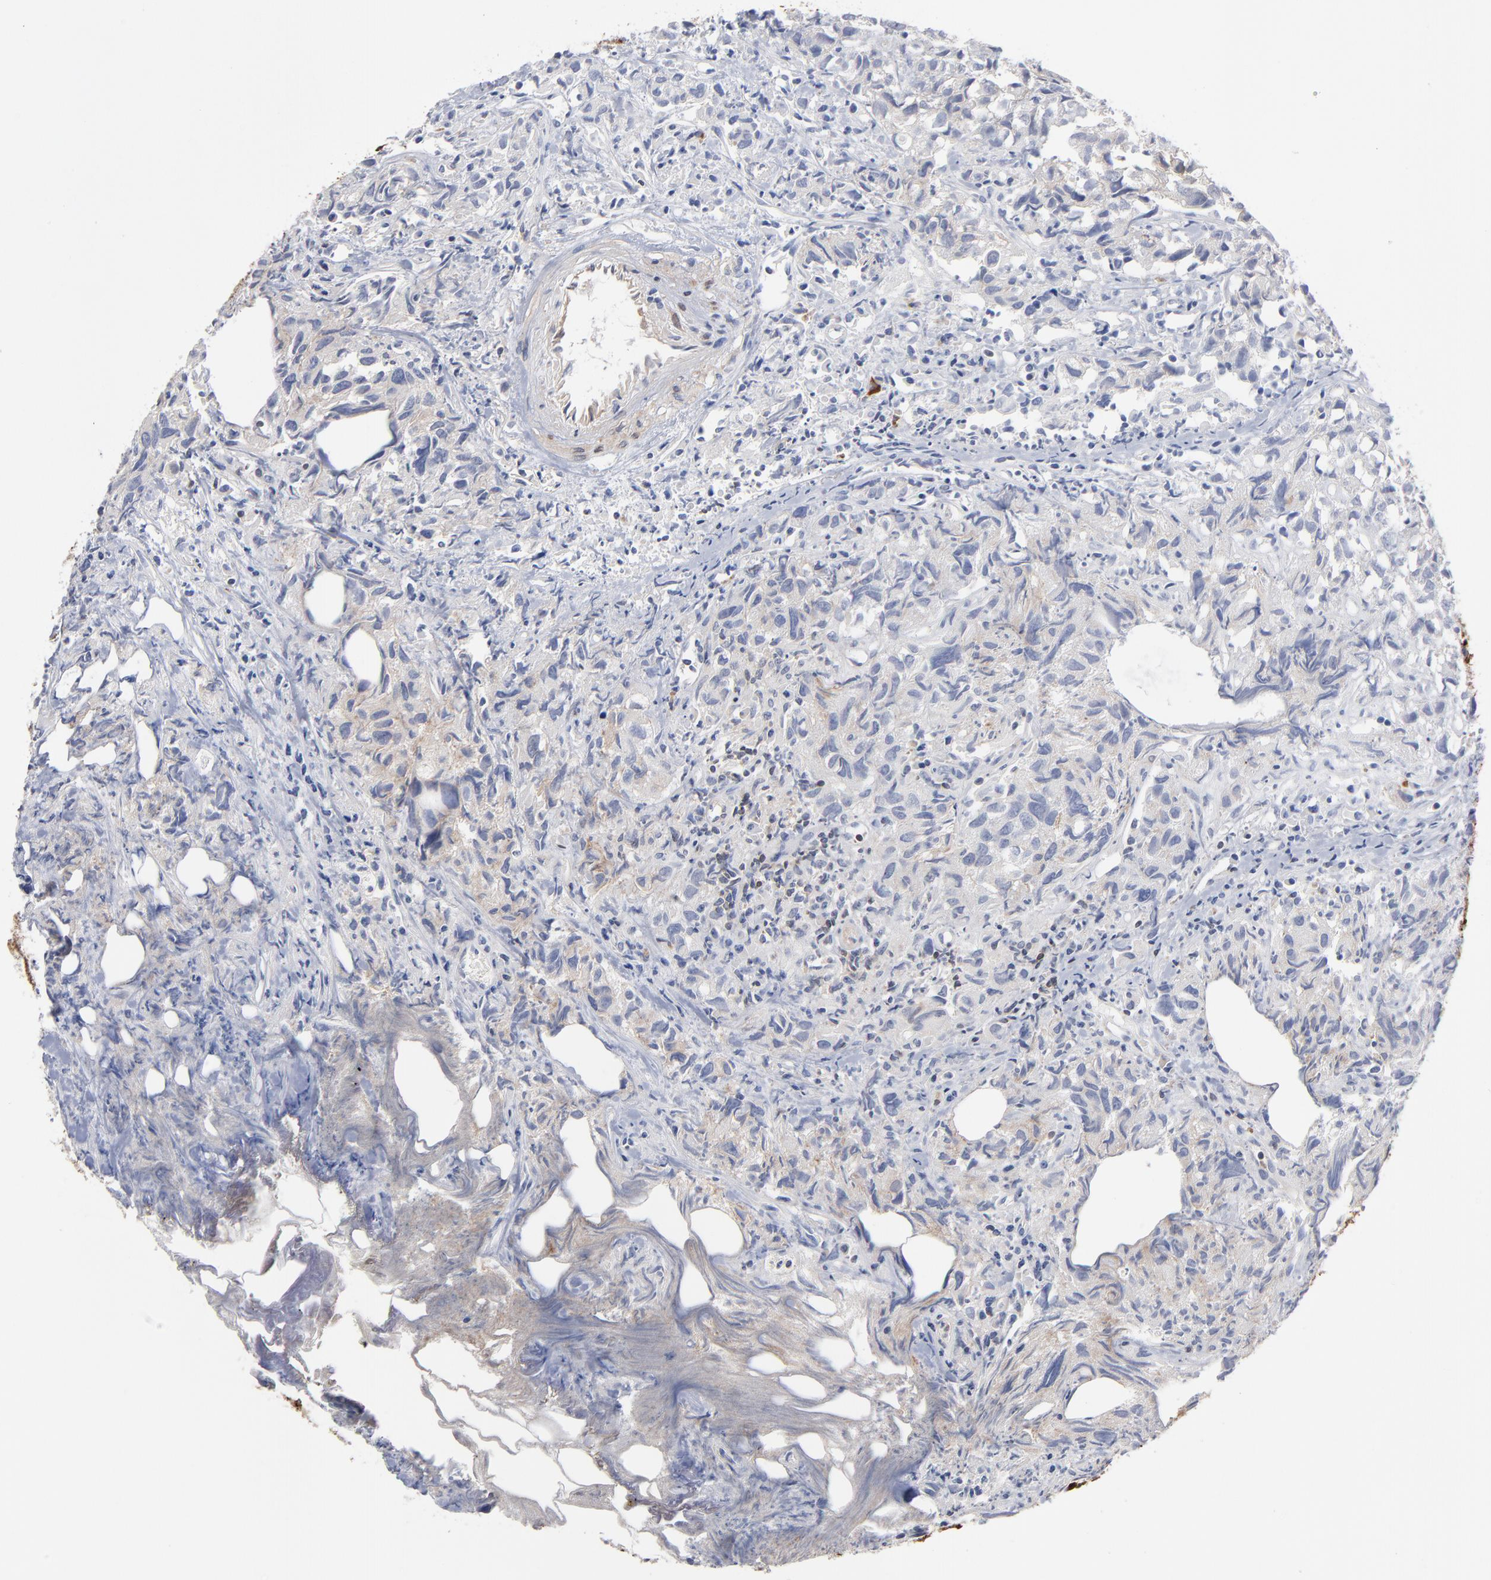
{"staining": {"intensity": "weak", "quantity": "25%-75%", "location": "cytoplasmic/membranous"}, "tissue": "urothelial cancer", "cell_type": "Tumor cells", "image_type": "cancer", "snomed": [{"axis": "morphology", "description": "Urothelial carcinoma, High grade"}, {"axis": "topography", "description": "Urinary bladder"}], "caption": "High-grade urothelial carcinoma stained for a protein (brown) shows weak cytoplasmic/membranous positive positivity in approximately 25%-75% of tumor cells.", "gene": "PDLIM2", "patient": {"sex": "female", "age": 75}}